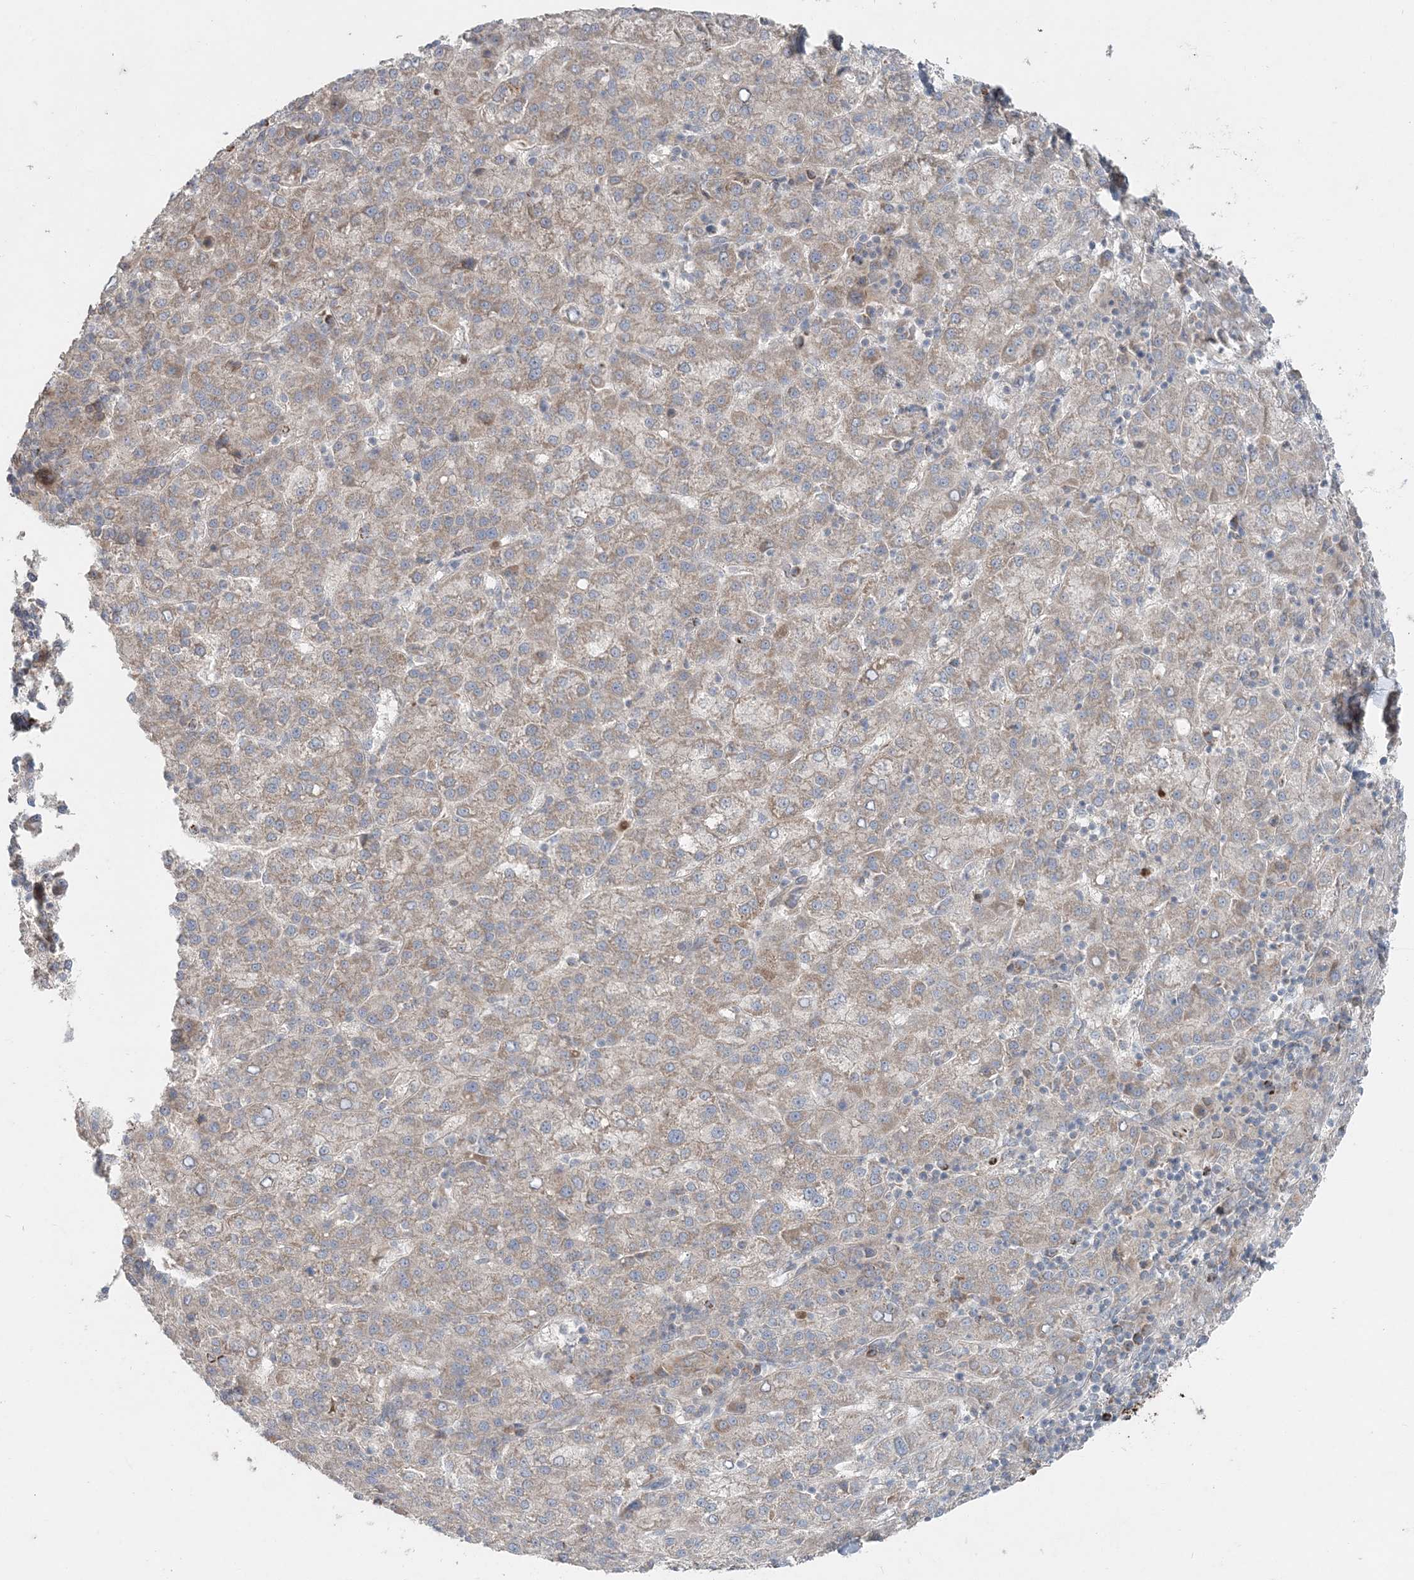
{"staining": {"intensity": "weak", "quantity": "25%-75%", "location": "cytoplasmic/membranous"}, "tissue": "liver cancer", "cell_type": "Tumor cells", "image_type": "cancer", "snomed": [{"axis": "morphology", "description": "Carcinoma, Hepatocellular, NOS"}, {"axis": "topography", "description": "Liver"}], "caption": "Human liver hepatocellular carcinoma stained for a protein (brown) reveals weak cytoplasmic/membranous positive expression in approximately 25%-75% of tumor cells.", "gene": "LRPPRC", "patient": {"sex": "female", "age": 58}}